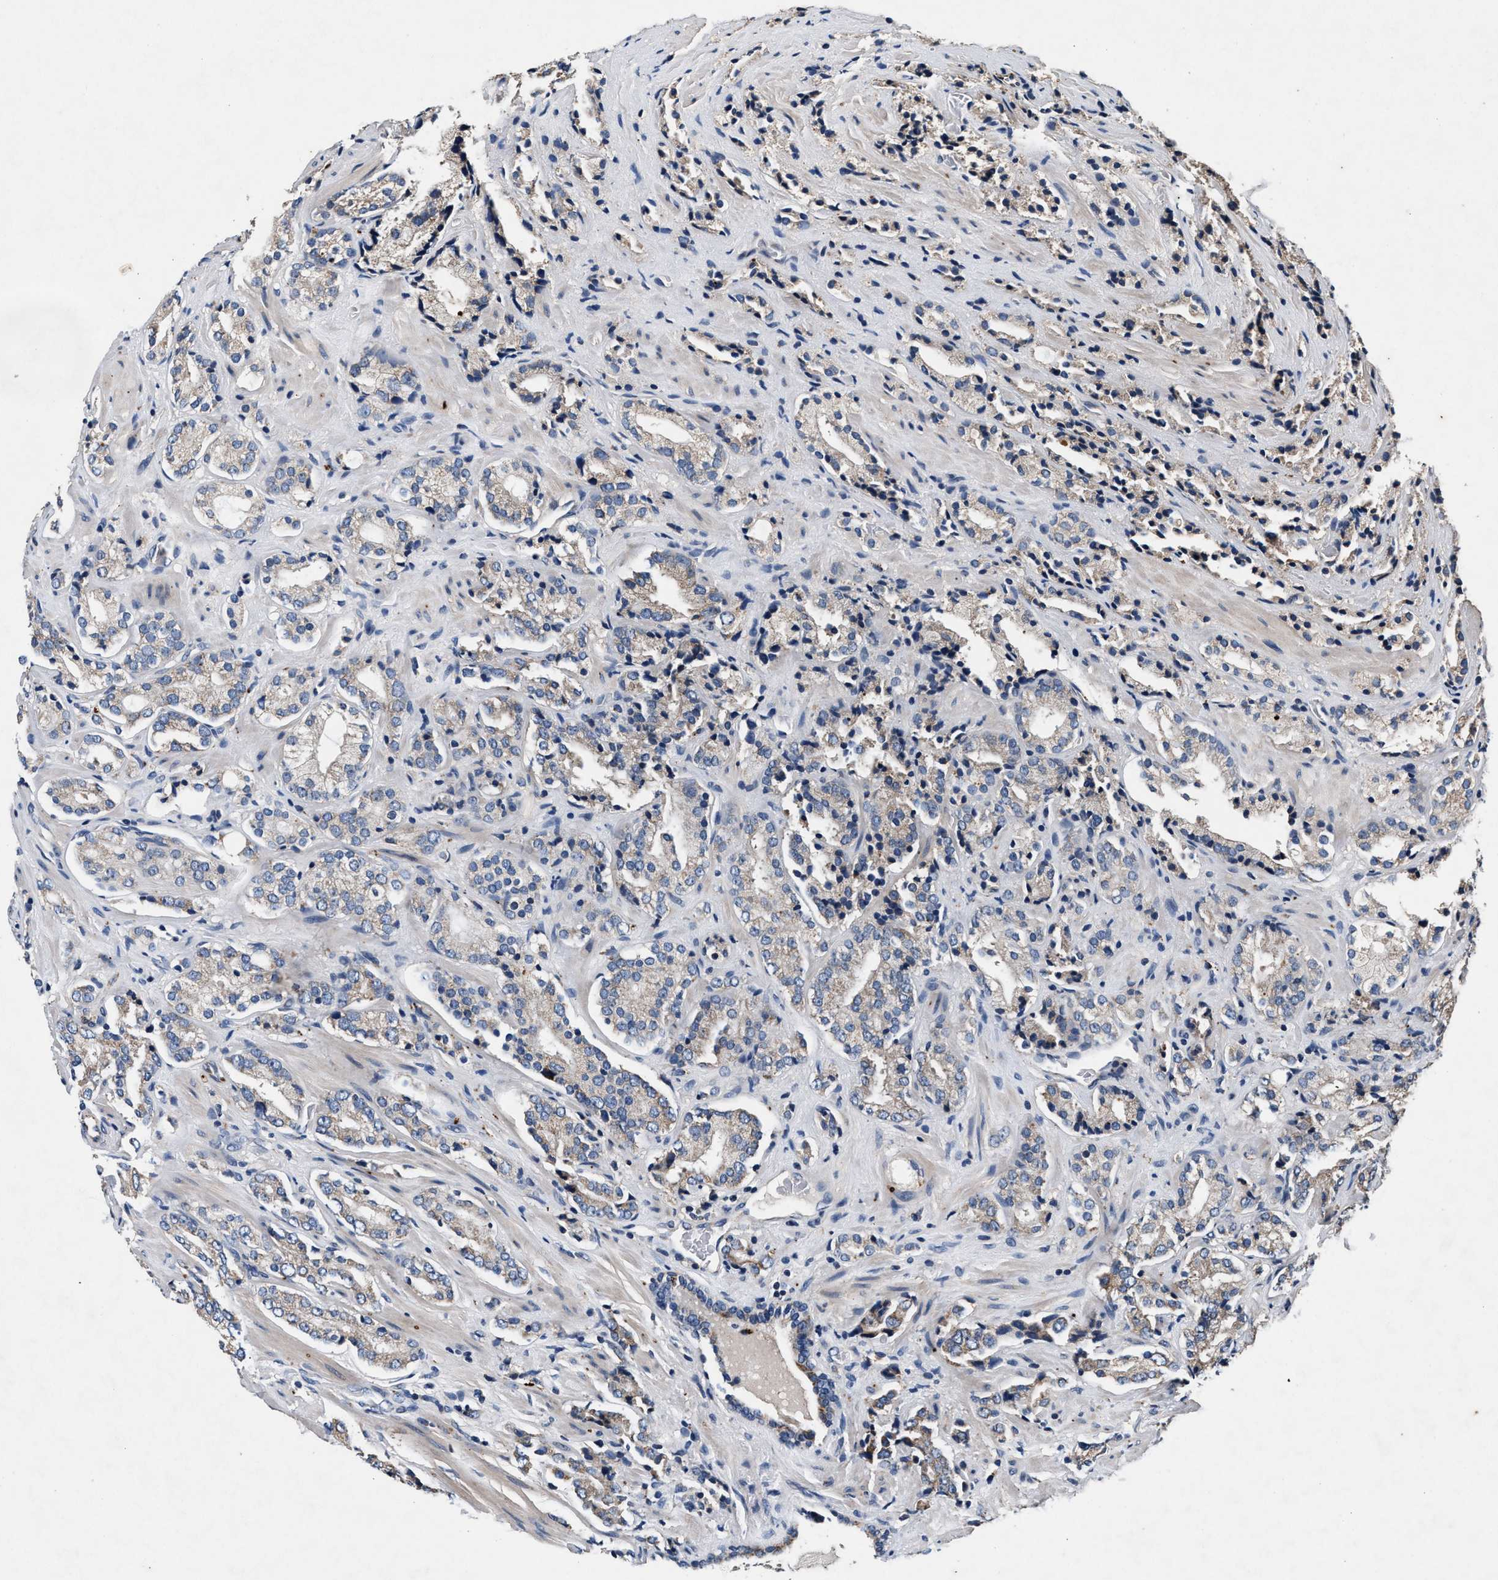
{"staining": {"intensity": "negative", "quantity": "none", "location": "none"}, "tissue": "prostate cancer", "cell_type": "Tumor cells", "image_type": "cancer", "snomed": [{"axis": "morphology", "description": "Adenocarcinoma, High grade"}, {"axis": "topography", "description": "Prostate"}], "caption": "An image of human prostate cancer (adenocarcinoma (high-grade)) is negative for staining in tumor cells.", "gene": "PKD2L1", "patient": {"sex": "male", "age": 71}}